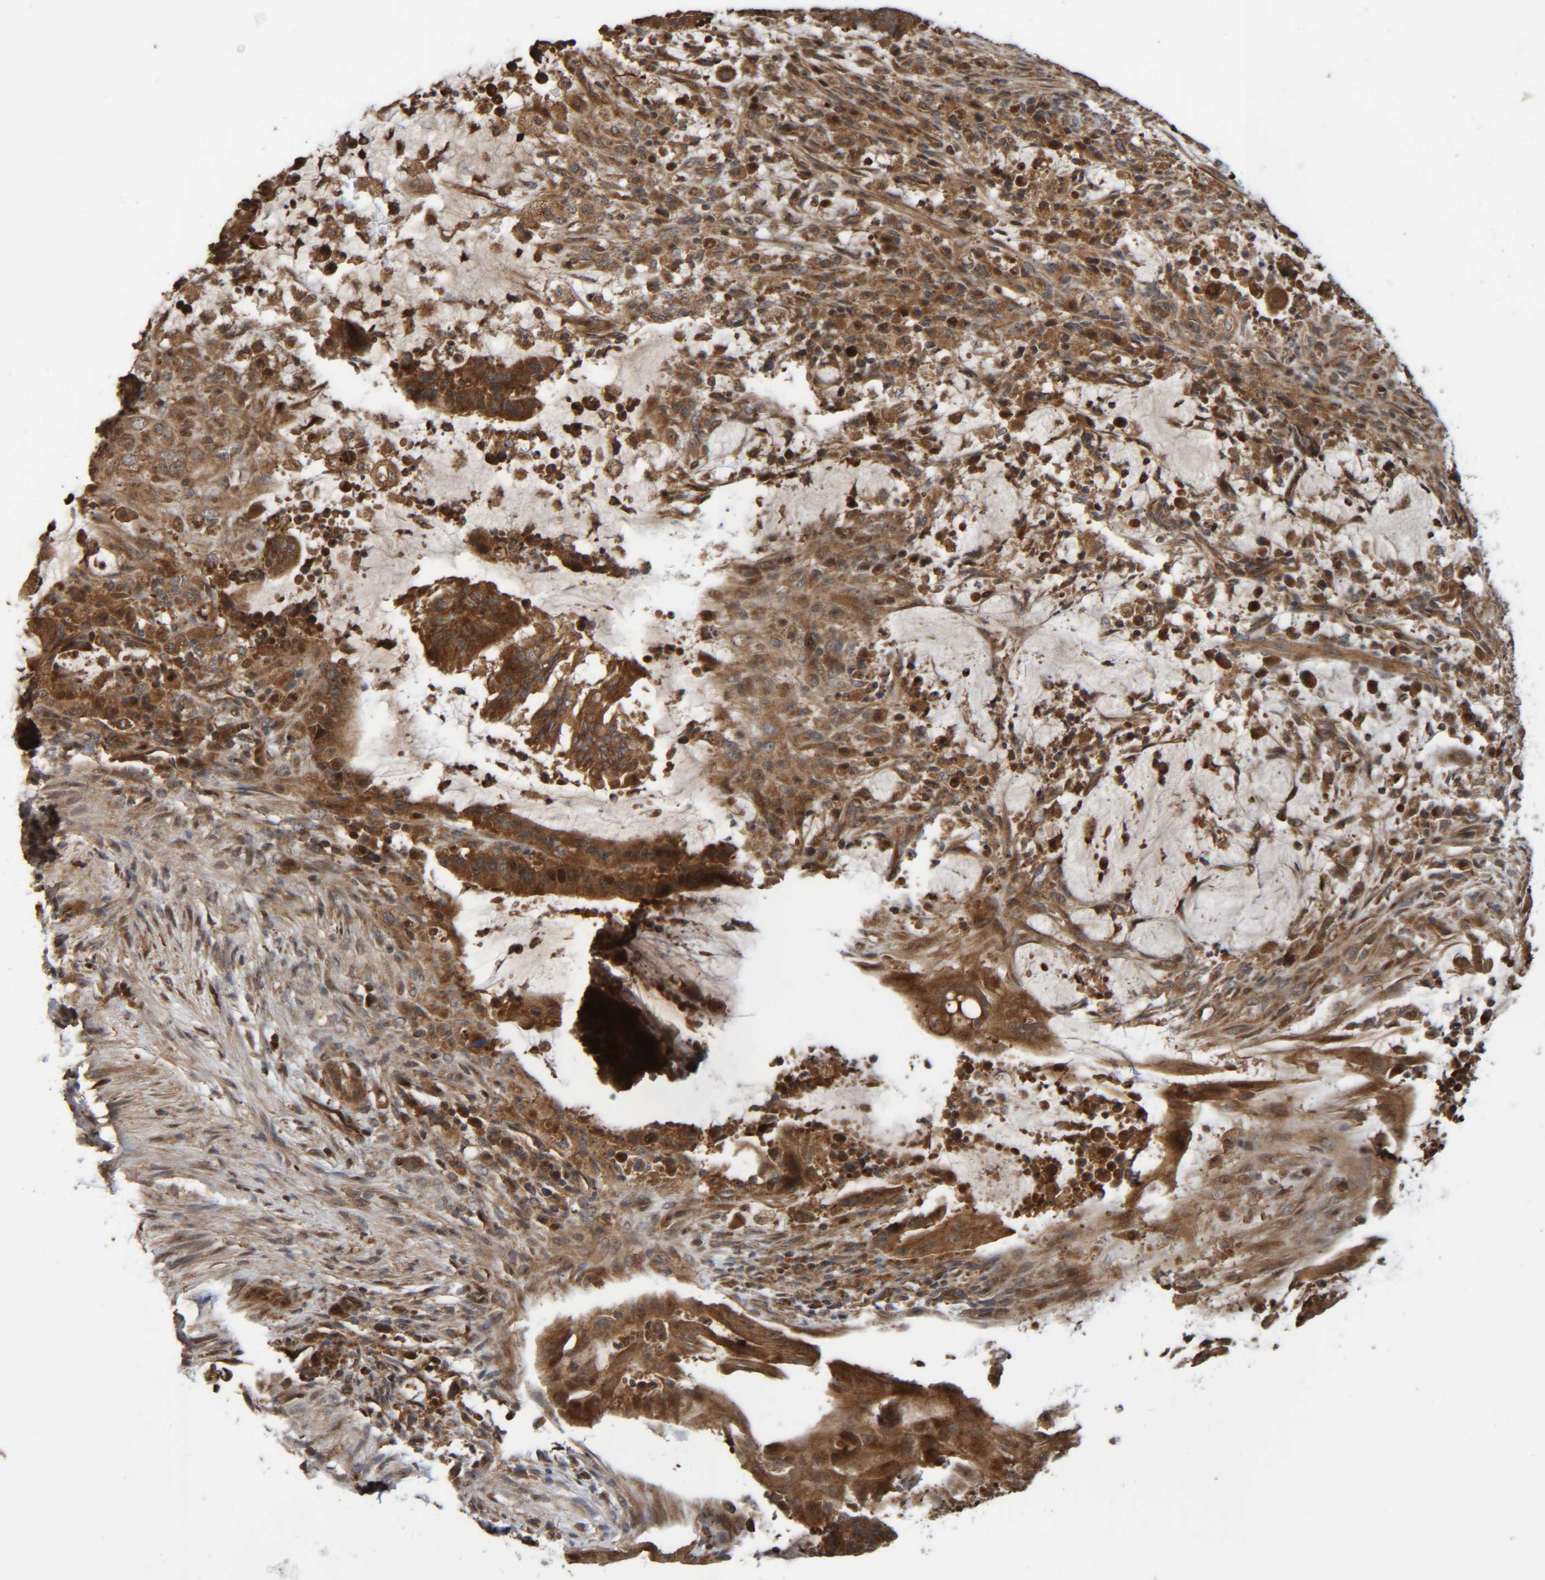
{"staining": {"intensity": "strong", "quantity": ">75%", "location": "cytoplasmic/membranous"}, "tissue": "liver cancer", "cell_type": "Tumor cells", "image_type": "cancer", "snomed": [{"axis": "morphology", "description": "Normal tissue, NOS"}, {"axis": "morphology", "description": "Cholangiocarcinoma"}, {"axis": "topography", "description": "Liver"}, {"axis": "topography", "description": "Peripheral nerve tissue"}], "caption": "Immunohistochemistry photomicrograph of neoplastic tissue: liver cancer (cholangiocarcinoma) stained using IHC reveals high levels of strong protein expression localized specifically in the cytoplasmic/membranous of tumor cells, appearing as a cytoplasmic/membranous brown color.", "gene": "CCDC57", "patient": {"sex": "female", "age": 73}}